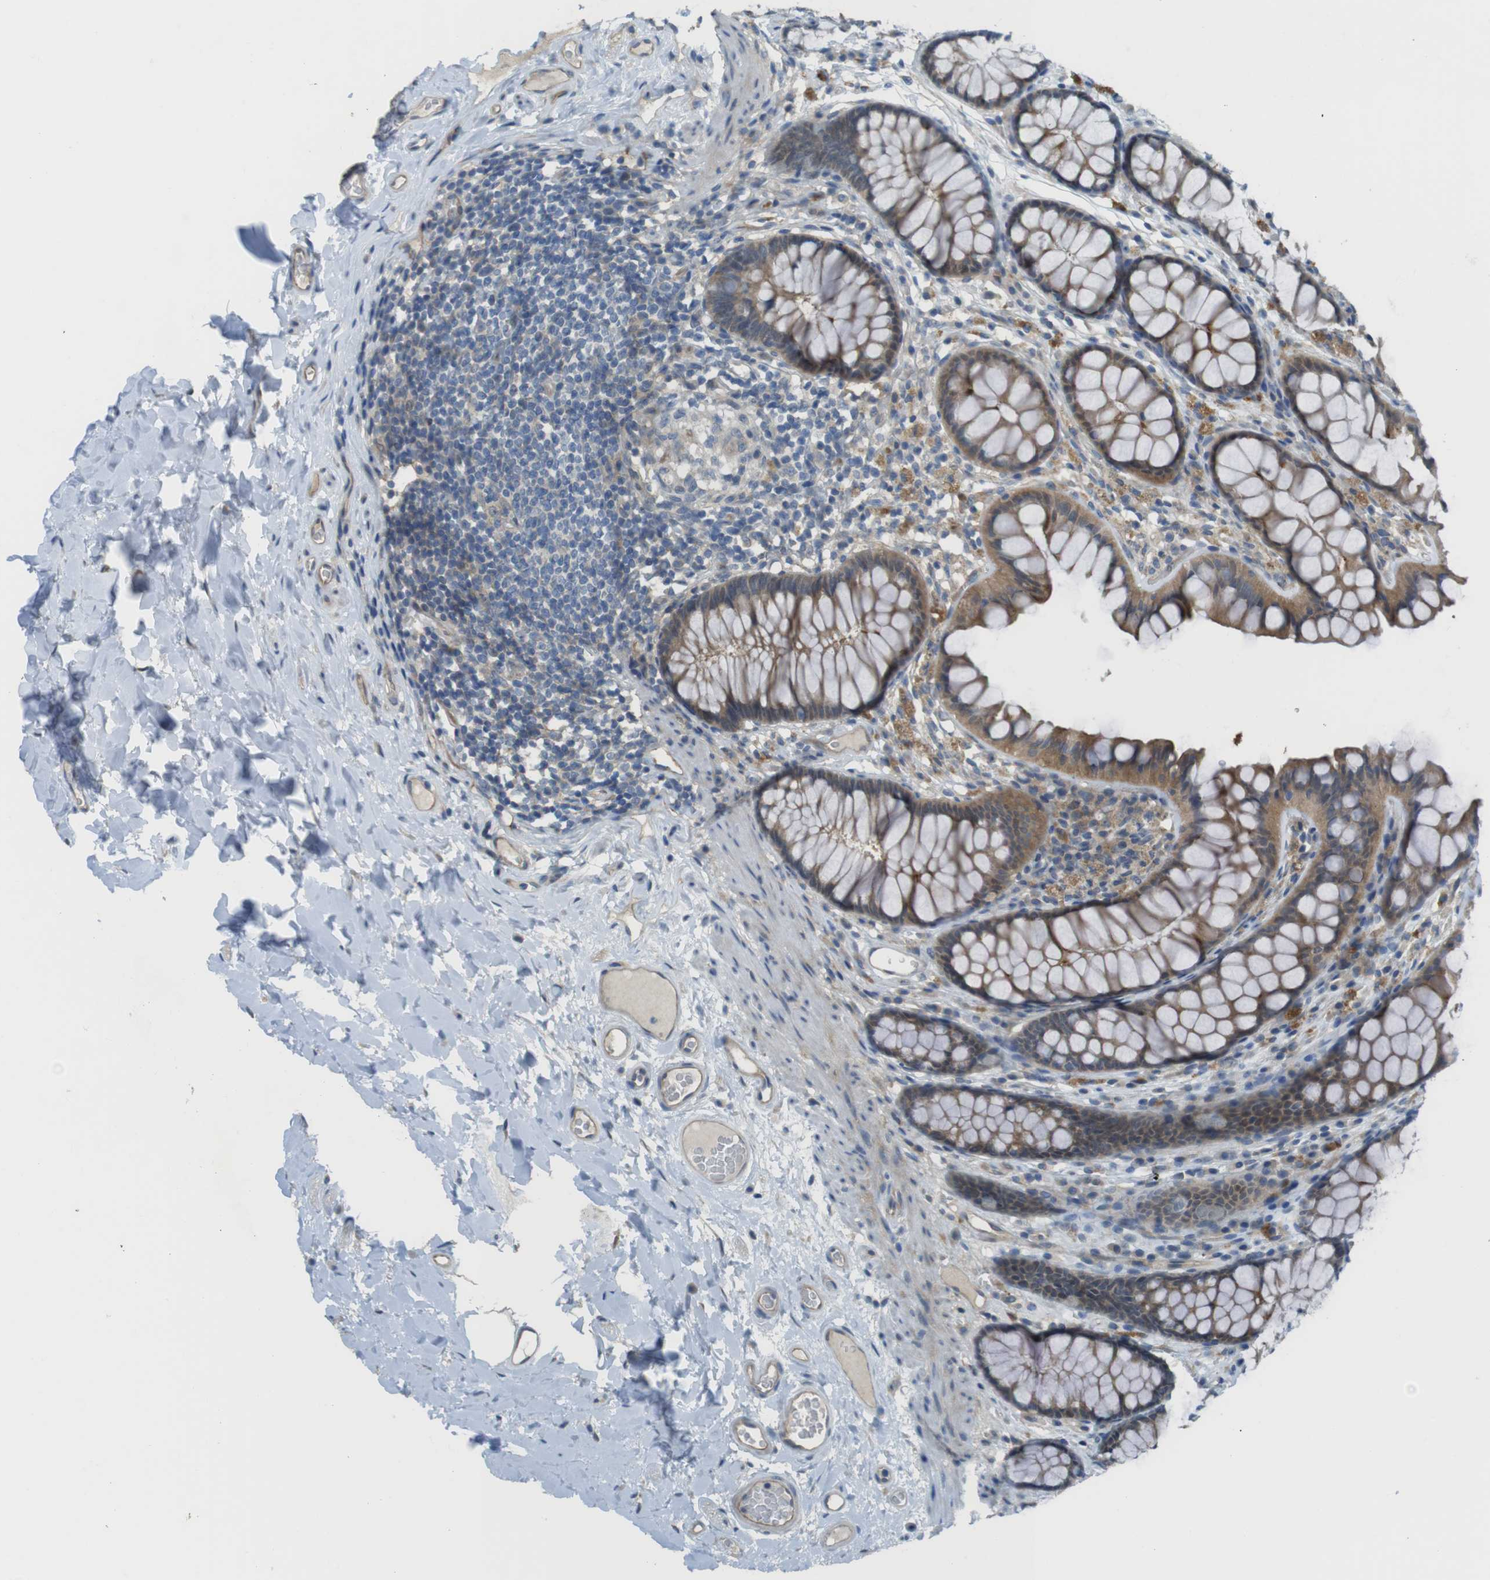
{"staining": {"intensity": "moderate", "quantity": "25%-75%", "location": "cytoplasmic/membranous"}, "tissue": "colon", "cell_type": "Endothelial cells", "image_type": "normal", "snomed": [{"axis": "morphology", "description": "Normal tissue, NOS"}, {"axis": "topography", "description": "Colon"}], "caption": "Endothelial cells demonstrate moderate cytoplasmic/membranous staining in approximately 25%-75% of cells in unremarkable colon.", "gene": "ABHD15", "patient": {"sex": "female", "age": 55}}